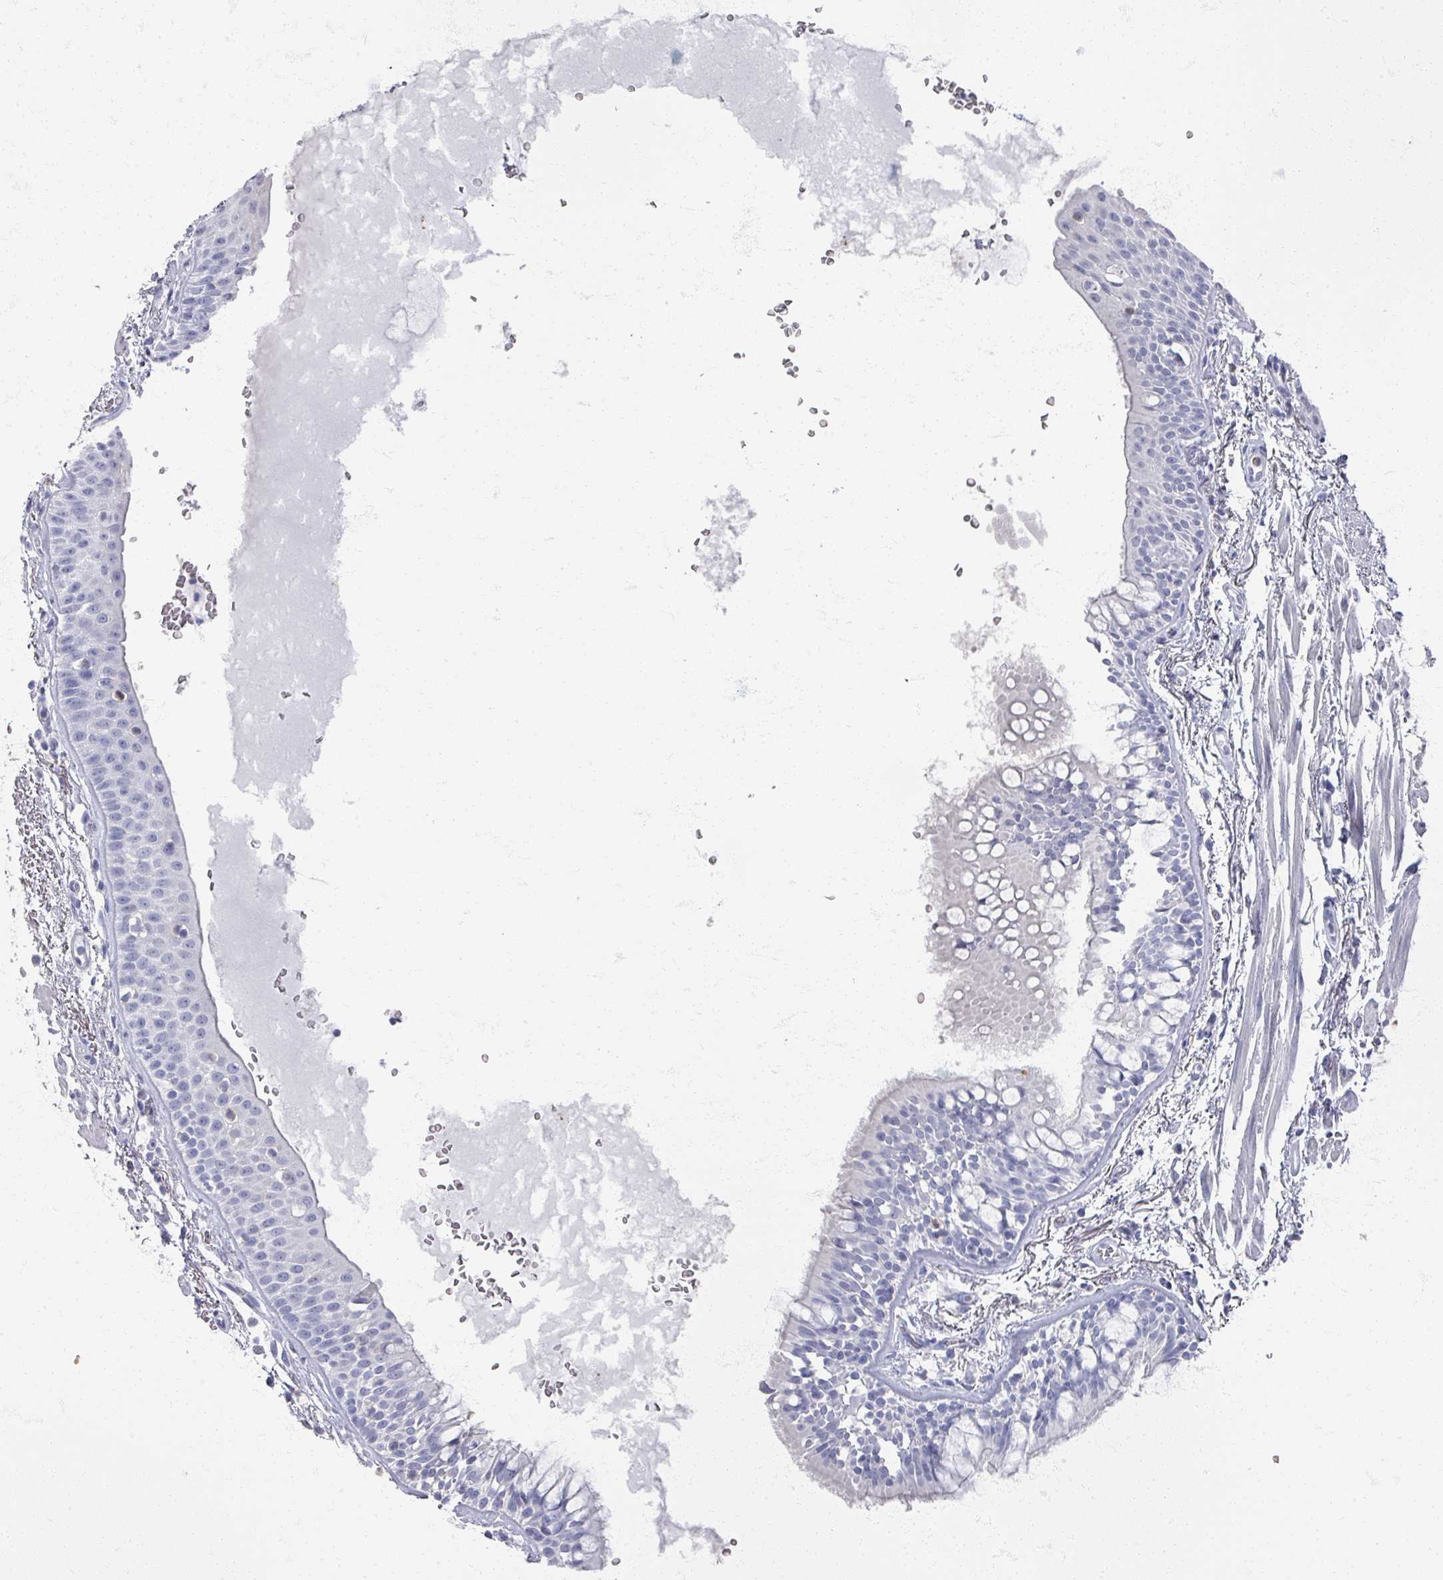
{"staining": {"intensity": "negative", "quantity": "none", "location": "none"}, "tissue": "bronchus", "cell_type": "Respiratory epithelial cells", "image_type": "normal", "snomed": [{"axis": "morphology", "description": "Normal tissue, NOS"}, {"axis": "topography", "description": "Bronchus"}], "caption": "Immunohistochemistry (IHC) micrograph of benign human bronchus stained for a protein (brown), which exhibits no positivity in respiratory epithelial cells.", "gene": "OMG", "patient": {"sex": "male", "age": 70}}